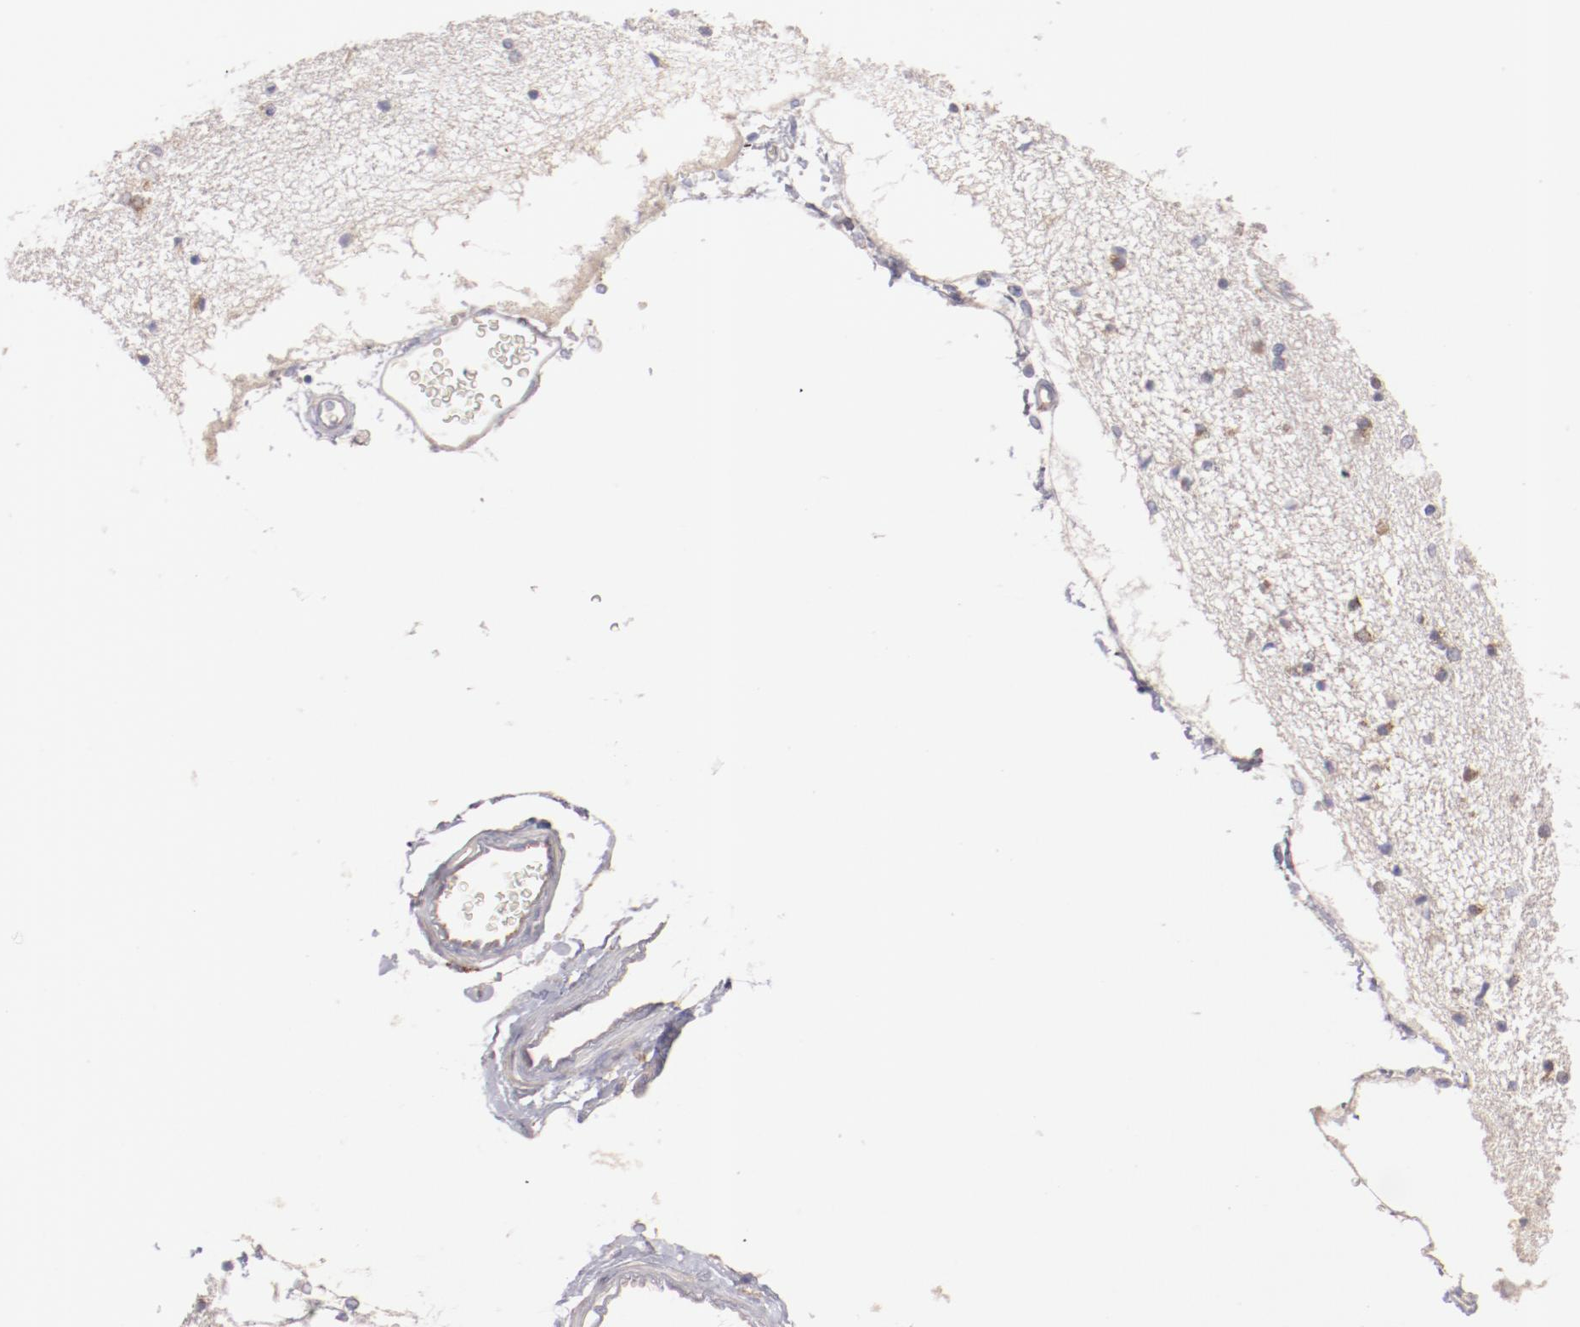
{"staining": {"intensity": "weak", "quantity": "<25%", "location": "cytoplasmic/membranous"}, "tissue": "hippocampus", "cell_type": "Glial cells", "image_type": "normal", "snomed": [{"axis": "morphology", "description": "Normal tissue, NOS"}, {"axis": "topography", "description": "Hippocampus"}], "caption": "There is no significant staining in glial cells of hippocampus. (DAB IHC, high magnification).", "gene": "ENTPD5", "patient": {"sex": "female", "age": 54}}